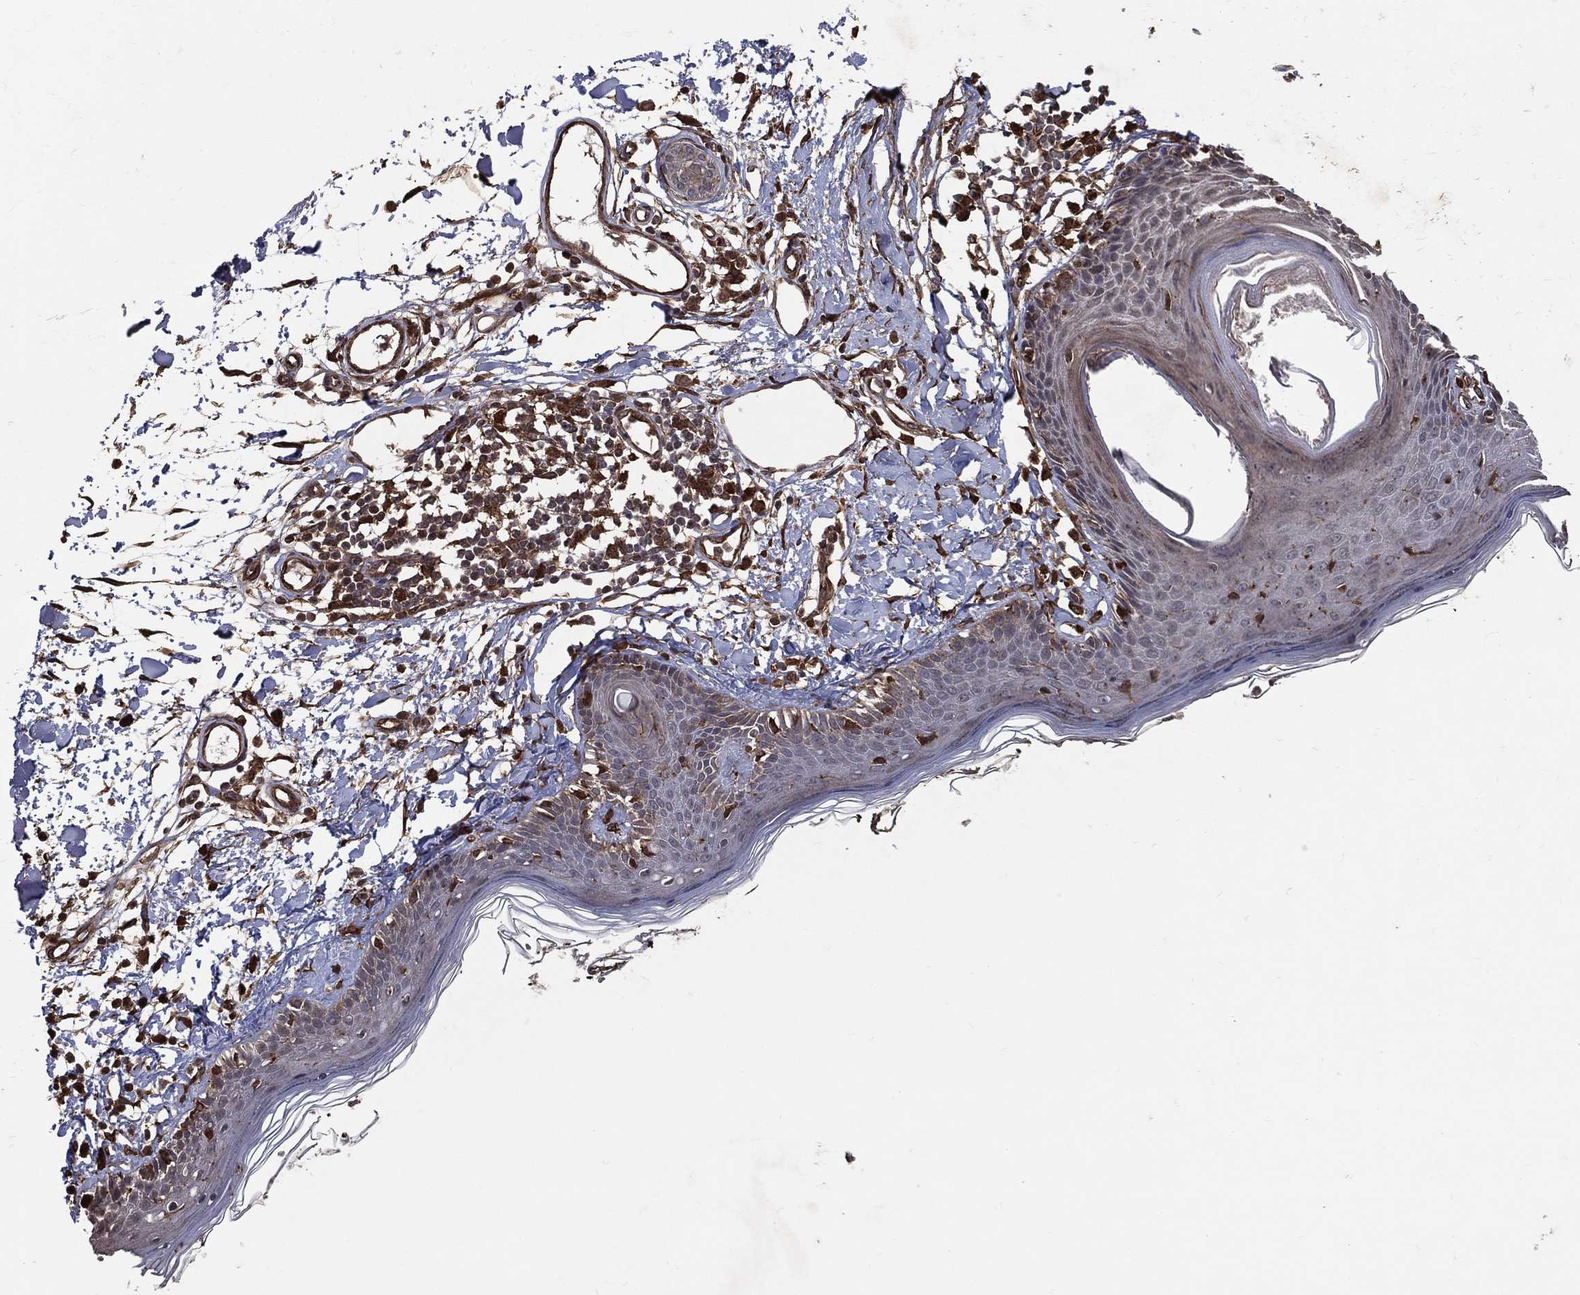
{"staining": {"intensity": "strong", "quantity": ">75%", "location": "nuclear"}, "tissue": "skin", "cell_type": "Fibroblasts", "image_type": "normal", "snomed": [{"axis": "morphology", "description": "Normal tissue, NOS"}, {"axis": "topography", "description": "Skin"}], "caption": "The photomicrograph shows immunohistochemical staining of benign skin. There is strong nuclear positivity is identified in approximately >75% of fibroblasts.", "gene": "DPYSL2", "patient": {"sex": "male", "age": 76}}